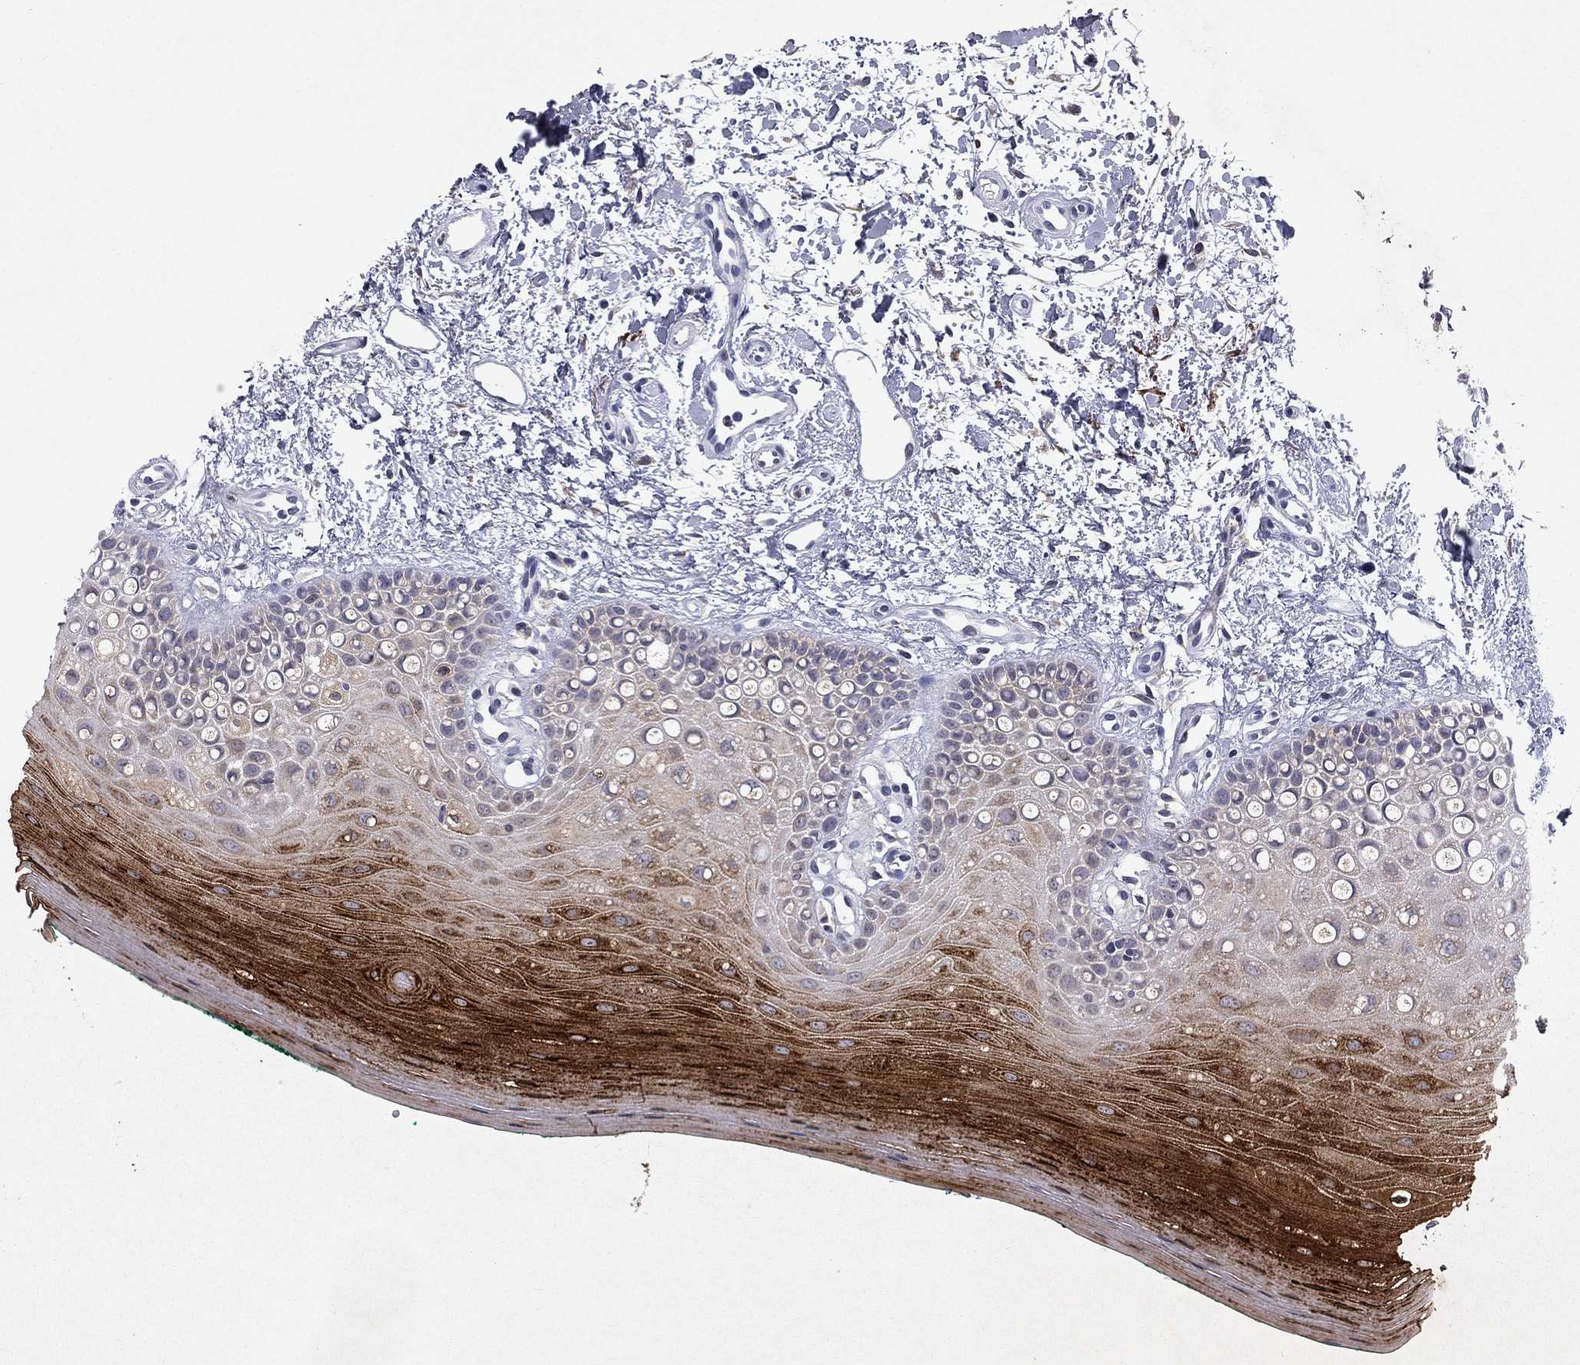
{"staining": {"intensity": "strong", "quantity": "<25%", "location": "cytoplasmic/membranous"}, "tissue": "oral mucosa", "cell_type": "Squamous epithelial cells", "image_type": "normal", "snomed": [{"axis": "morphology", "description": "Normal tissue, NOS"}, {"axis": "topography", "description": "Oral tissue"}], "caption": "An image of human oral mucosa stained for a protein exhibits strong cytoplasmic/membranous brown staining in squamous epithelial cells. The protein is shown in brown color, while the nuclei are stained blue.", "gene": "ECM1", "patient": {"sex": "female", "age": 78}}